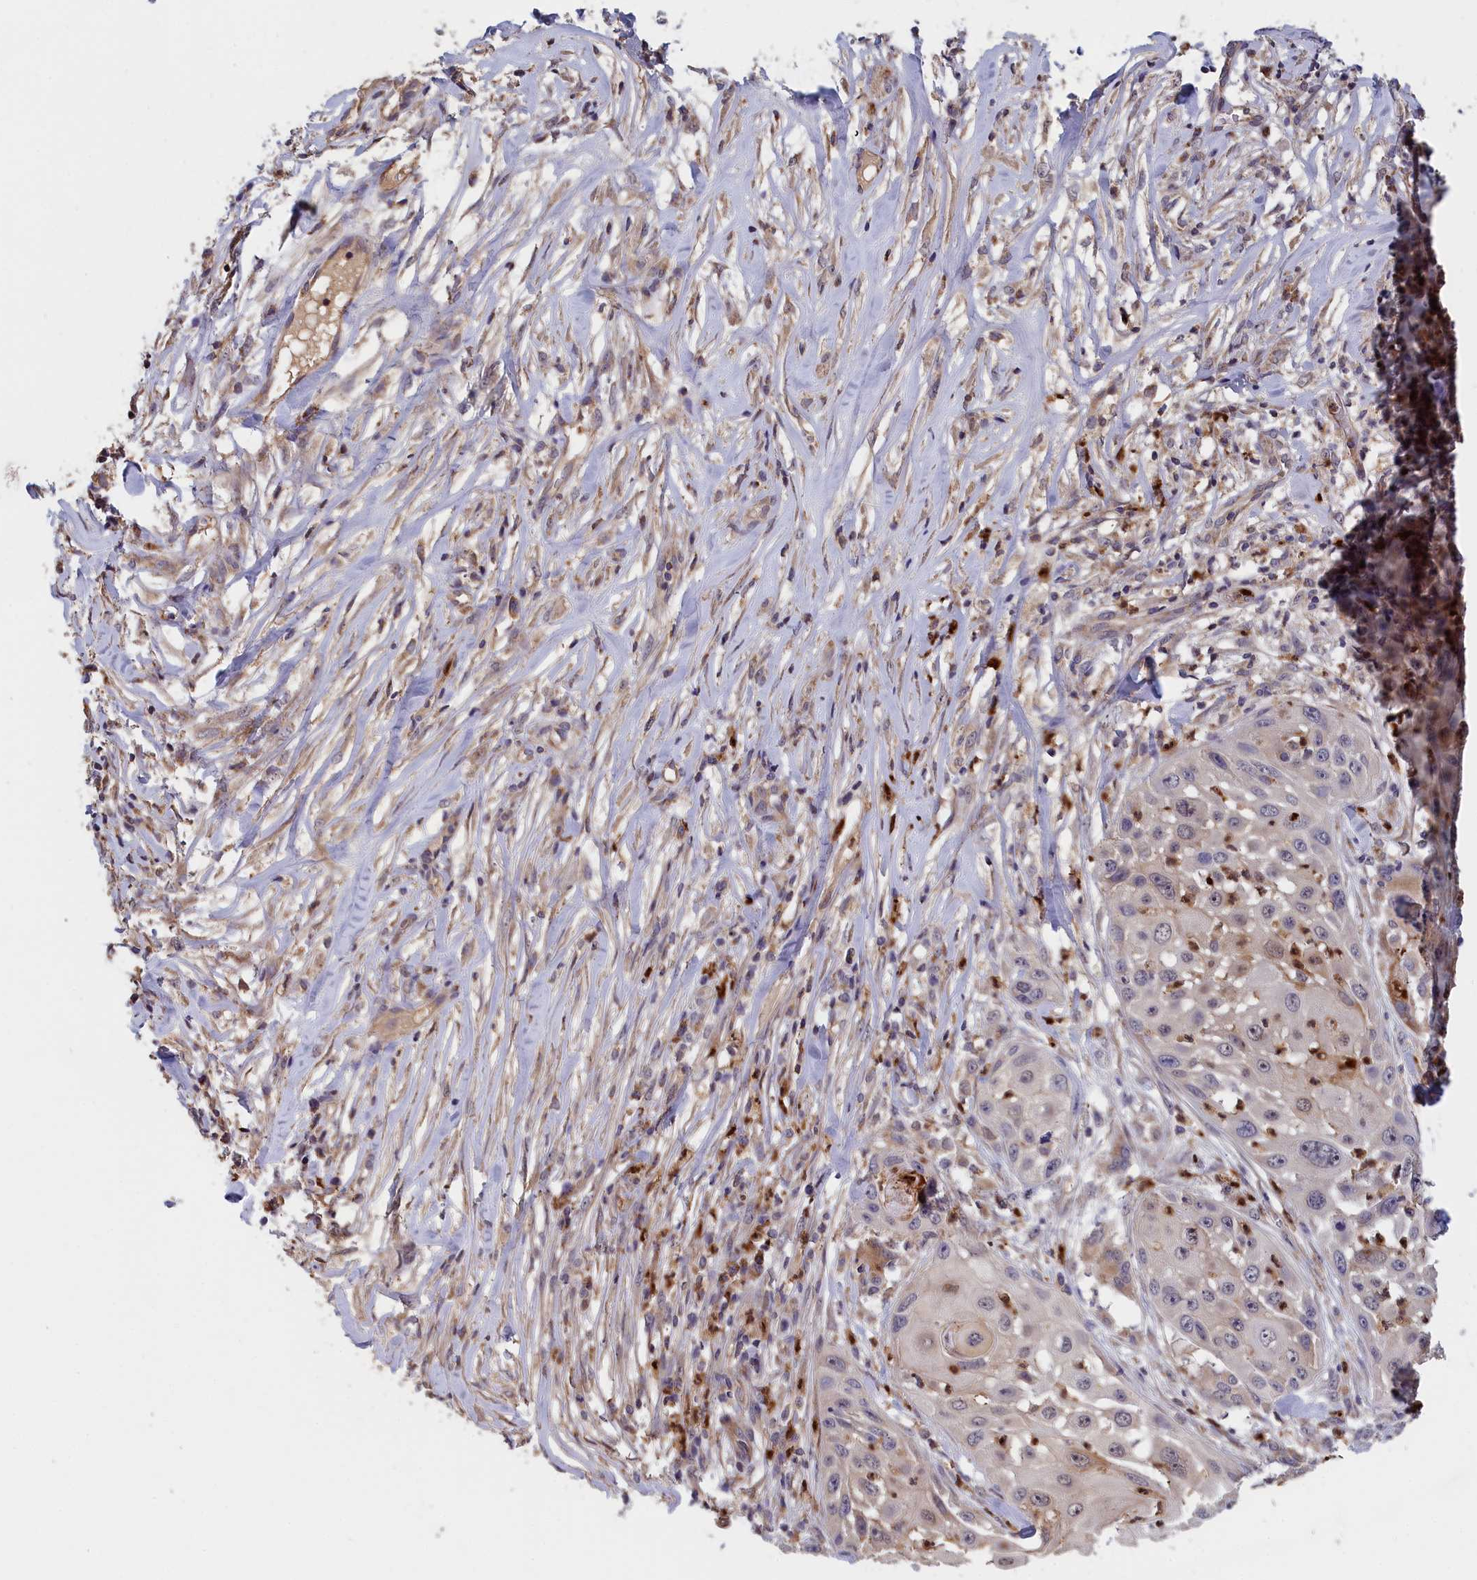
{"staining": {"intensity": "moderate", "quantity": "25%-75%", "location": "cytoplasmic/membranous"}, "tissue": "skin cancer", "cell_type": "Tumor cells", "image_type": "cancer", "snomed": [{"axis": "morphology", "description": "Squamous cell carcinoma, NOS"}, {"axis": "topography", "description": "Skin"}], "caption": "Protein expression analysis of human skin cancer reveals moderate cytoplasmic/membranous staining in approximately 25%-75% of tumor cells.", "gene": "EPB41L4B", "patient": {"sex": "female", "age": 44}}